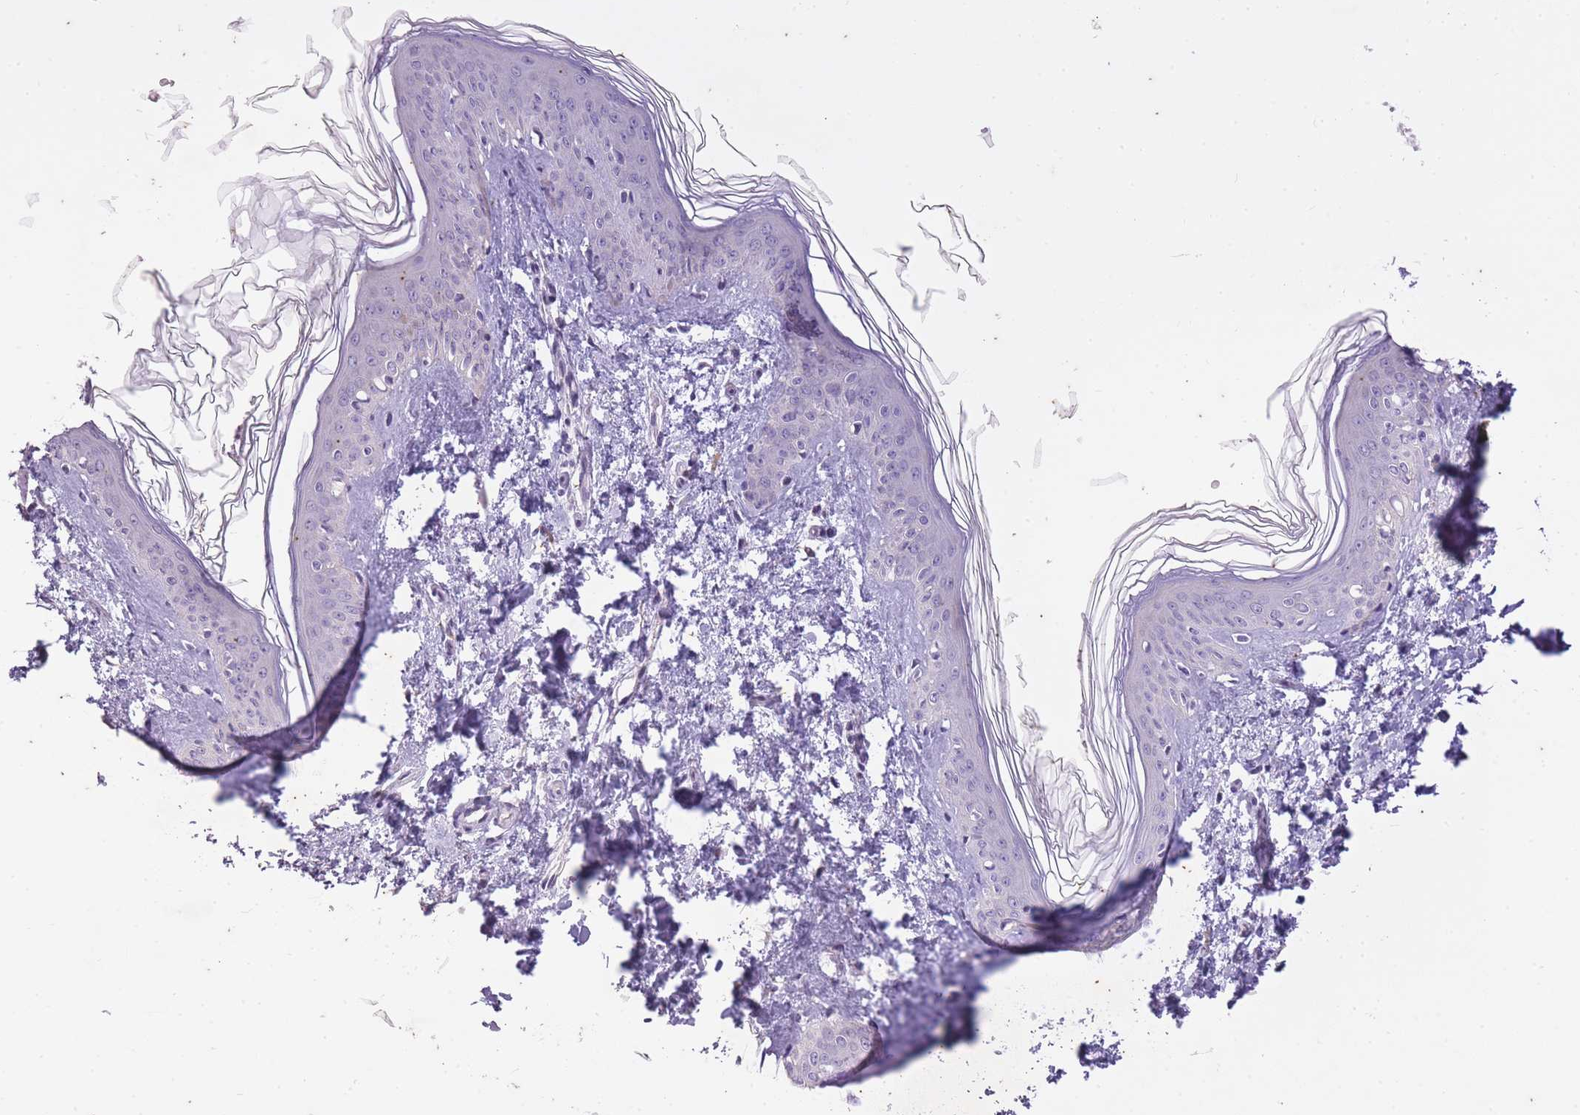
{"staining": {"intensity": "negative", "quantity": "none", "location": "none"}, "tissue": "skin", "cell_type": "Fibroblasts", "image_type": "normal", "snomed": [{"axis": "morphology", "description": "Normal tissue, NOS"}, {"axis": "topography", "description": "Skin"}], "caption": "This is an immunohistochemistry histopathology image of unremarkable skin. There is no expression in fibroblasts.", "gene": "CNTNAP3B", "patient": {"sex": "female", "age": 41}}